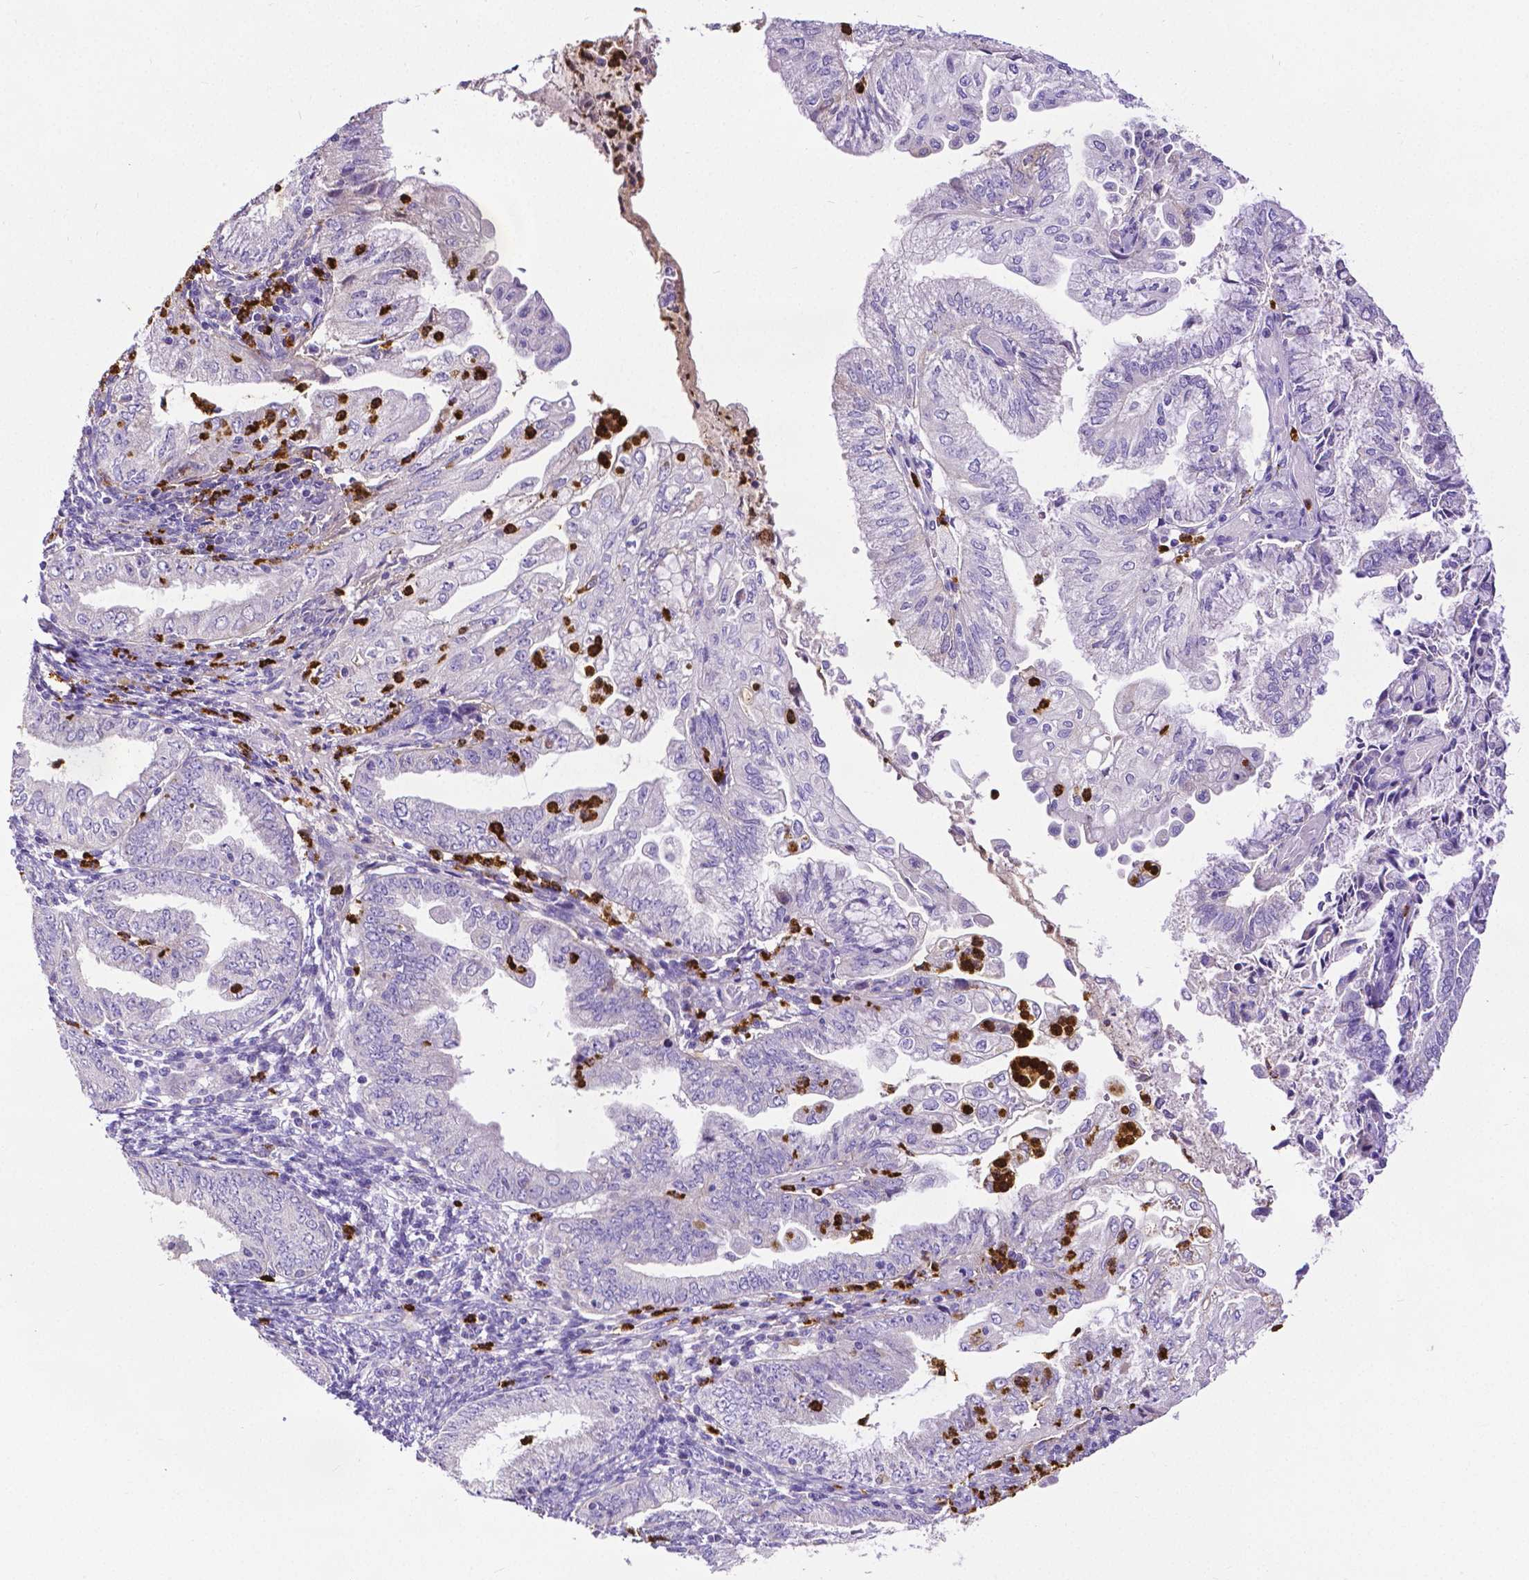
{"staining": {"intensity": "negative", "quantity": "none", "location": "none"}, "tissue": "endometrial cancer", "cell_type": "Tumor cells", "image_type": "cancer", "snomed": [{"axis": "morphology", "description": "Adenocarcinoma, NOS"}, {"axis": "topography", "description": "Endometrium"}], "caption": "High power microscopy image of an immunohistochemistry histopathology image of endometrial adenocarcinoma, revealing no significant expression in tumor cells.", "gene": "MMP9", "patient": {"sex": "female", "age": 55}}